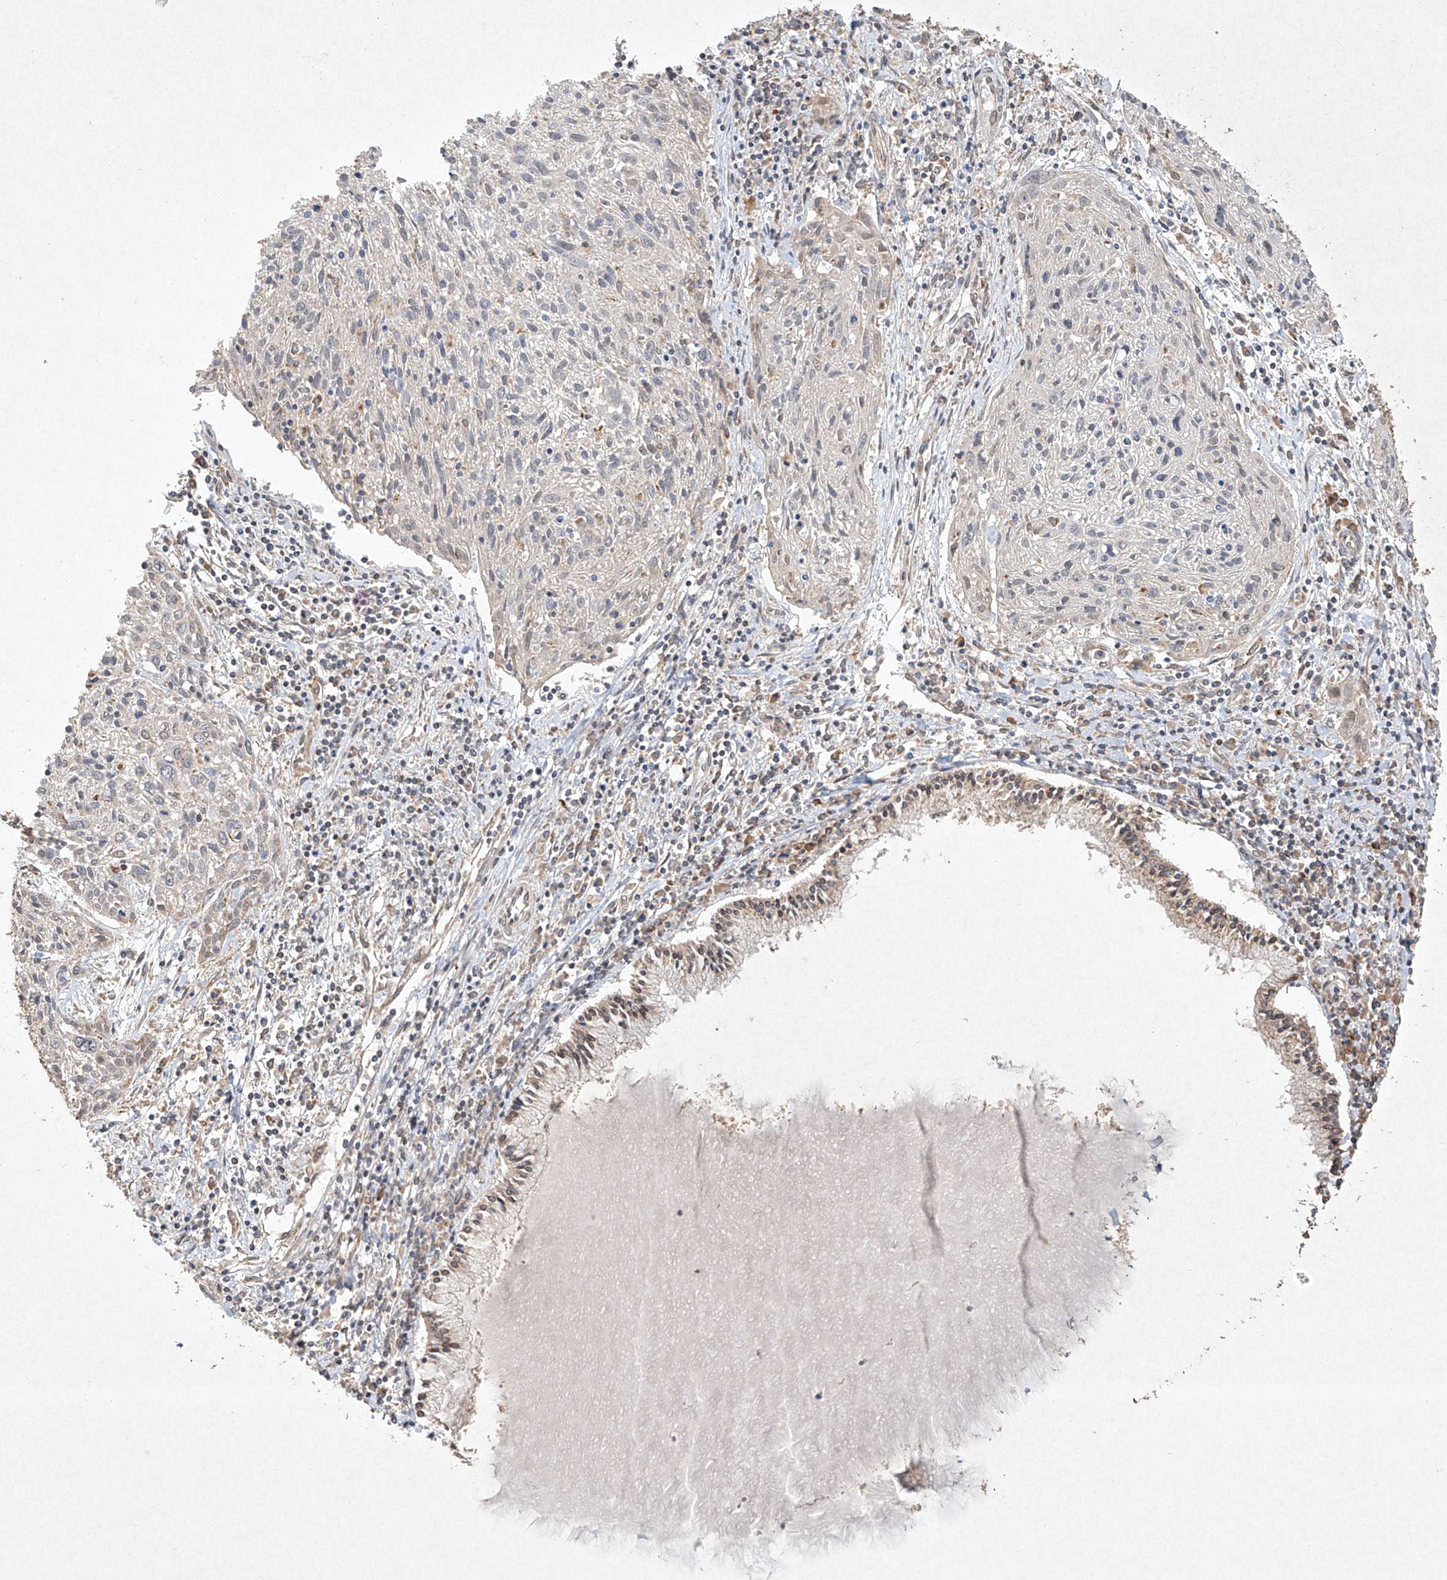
{"staining": {"intensity": "negative", "quantity": "none", "location": "none"}, "tissue": "cervical cancer", "cell_type": "Tumor cells", "image_type": "cancer", "snomed": [{"axis": "morphology", "description": "Squamous cell carcinoma, NOS"}, {"axis": "topography", "description": "Cervix"}], "caption": "DAB (3,3'-diaminobenzidine) immunohistochemical staining of human cervical squamous cell carcinoma shows no significant staining in tumor cells. (Stains: DAB immunohistochemistry with hematoxylin counter stain, Microscopy: brightfield microscopy at high magnification).", "gene": "SEMA3B", "patient": {"sex": "female", "age": 51}}